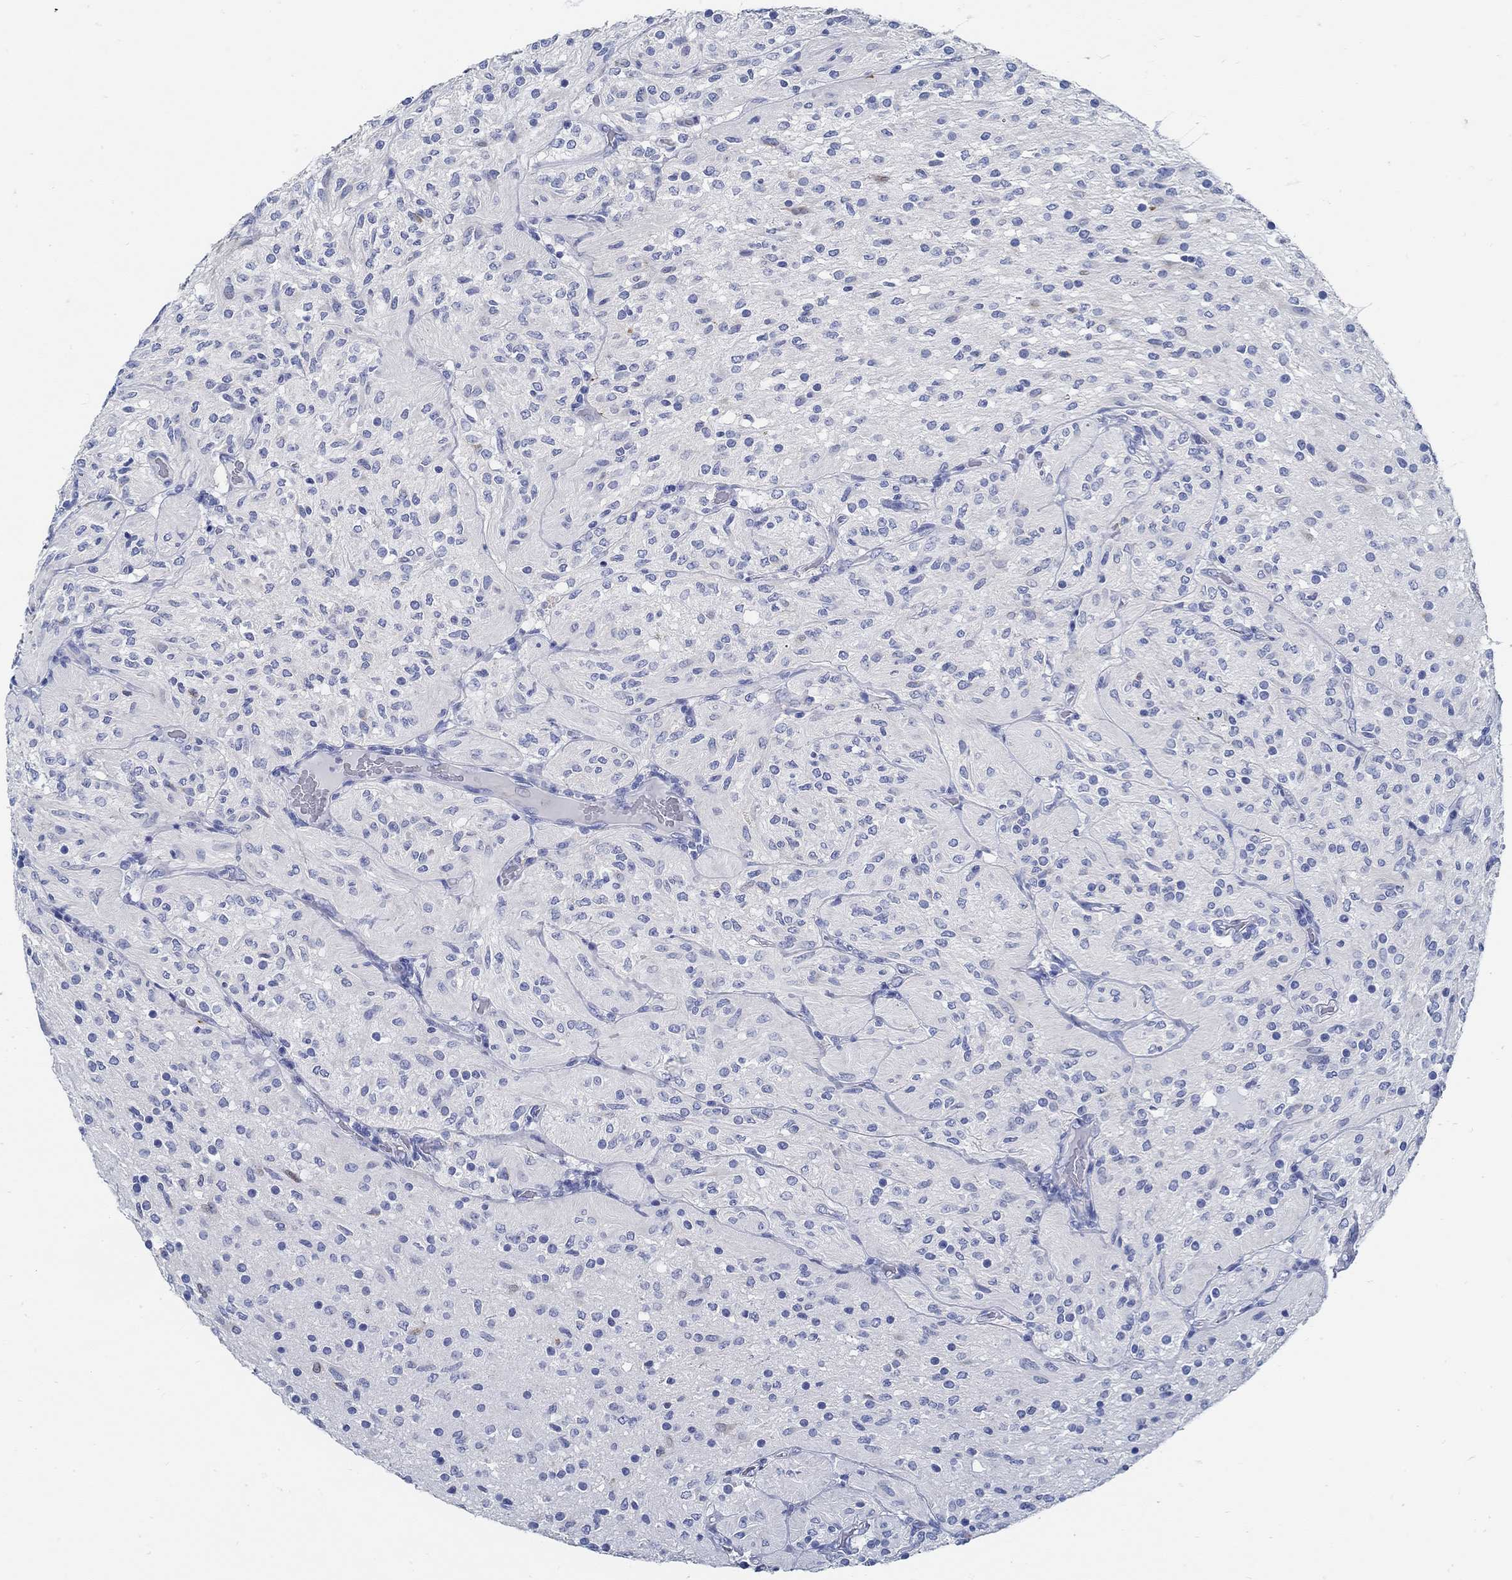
{"staining": {"intensity": "negative", "quantity": "none", "location": "none"}, "tissue": "glioma", "cell_type": "Tumor cells", "image_type": "cancer", "snomed": [{"axis": "morphology", "description": "Glioma, malignant, Low grade"}, {"axis": "topography", "description": "Brain"}], "caption": "This is an immunohistochemistry (IHC) image of human malignant glioma (low-grade). There is no expression in tumor cells.", "gene": "SLC45A1", "patient": {"sex": "male", "age": 3}}